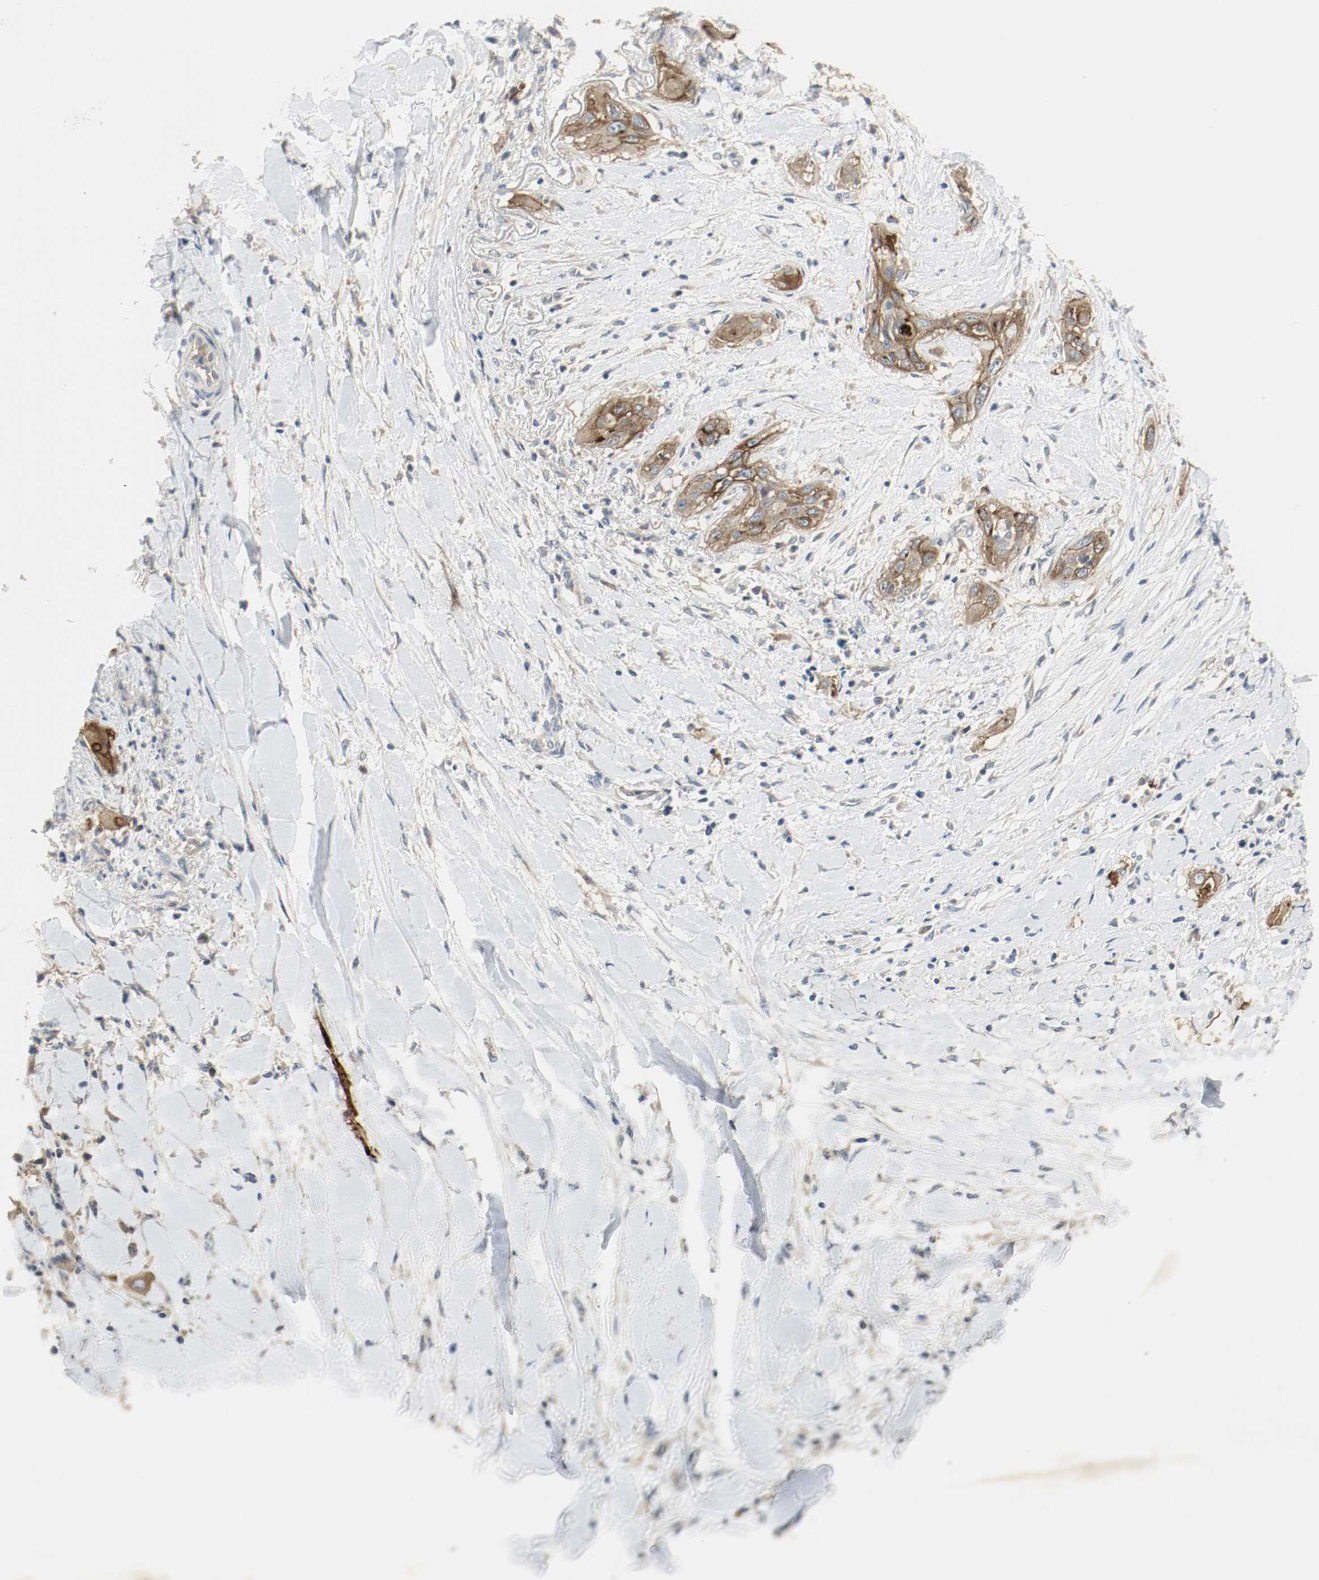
{"staining": {"intensity": "moderate", "quantity": ">75%", "location": "cytoplasmic/membranous"}, "tissue": "lung cancer", "cell_type": "Tumor cells", "image_type": "cancer", "snomed": [{"axis": "morphology", "description": "Squamous cell carcinoma, NOS"}, {"axis": "topography", "description": "Lung"}], "caption": "A medium amount of moderate cytoplasmic/membranous positivity is present in about >75% of tumor cells in lung squamous cell carcinoma tissue.", "gene": "MELTF", "patient": {"sex": "female", "age": 47}}